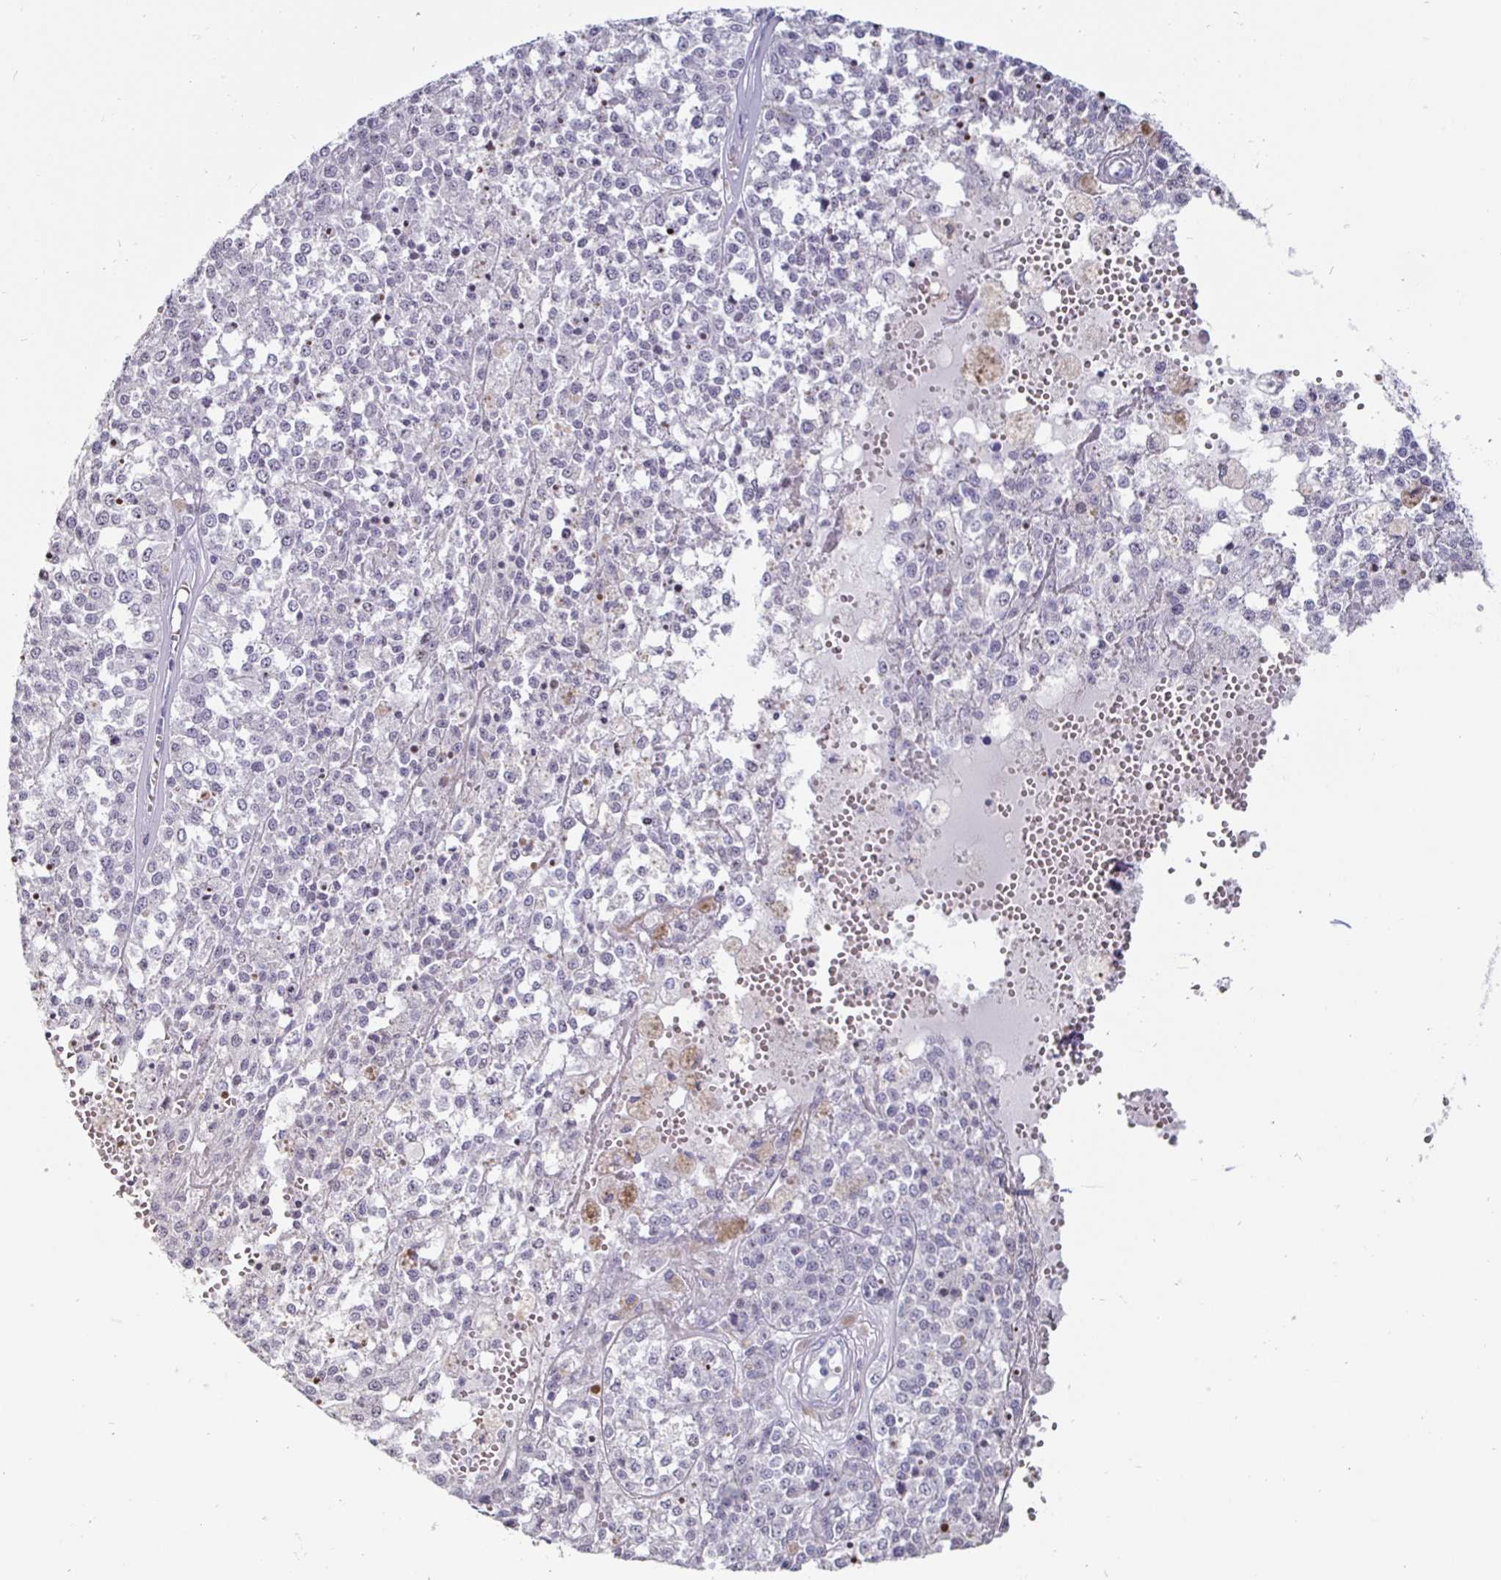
{"staining": {"intensity": "negative", "quantity": "none", "location": "none"}, "tissue": "melanoma", "cell_type": "Tumor cells", "image_type": "cancer", "snomed": [{"axis": "morphology", "description": "Malignant melanoma, Metastatic site"}, {"axis": "topography", "description": "Lymph node"}], "caption": "A high-resolution photomicrograph shows immunohistochemistry (IHC) staining of malignant melanoma (metastatic site), which demonstrates no significant positivity in tumor cells.", "gene": "OOSP2", "patient": {"sex": "female", "age": 64}}